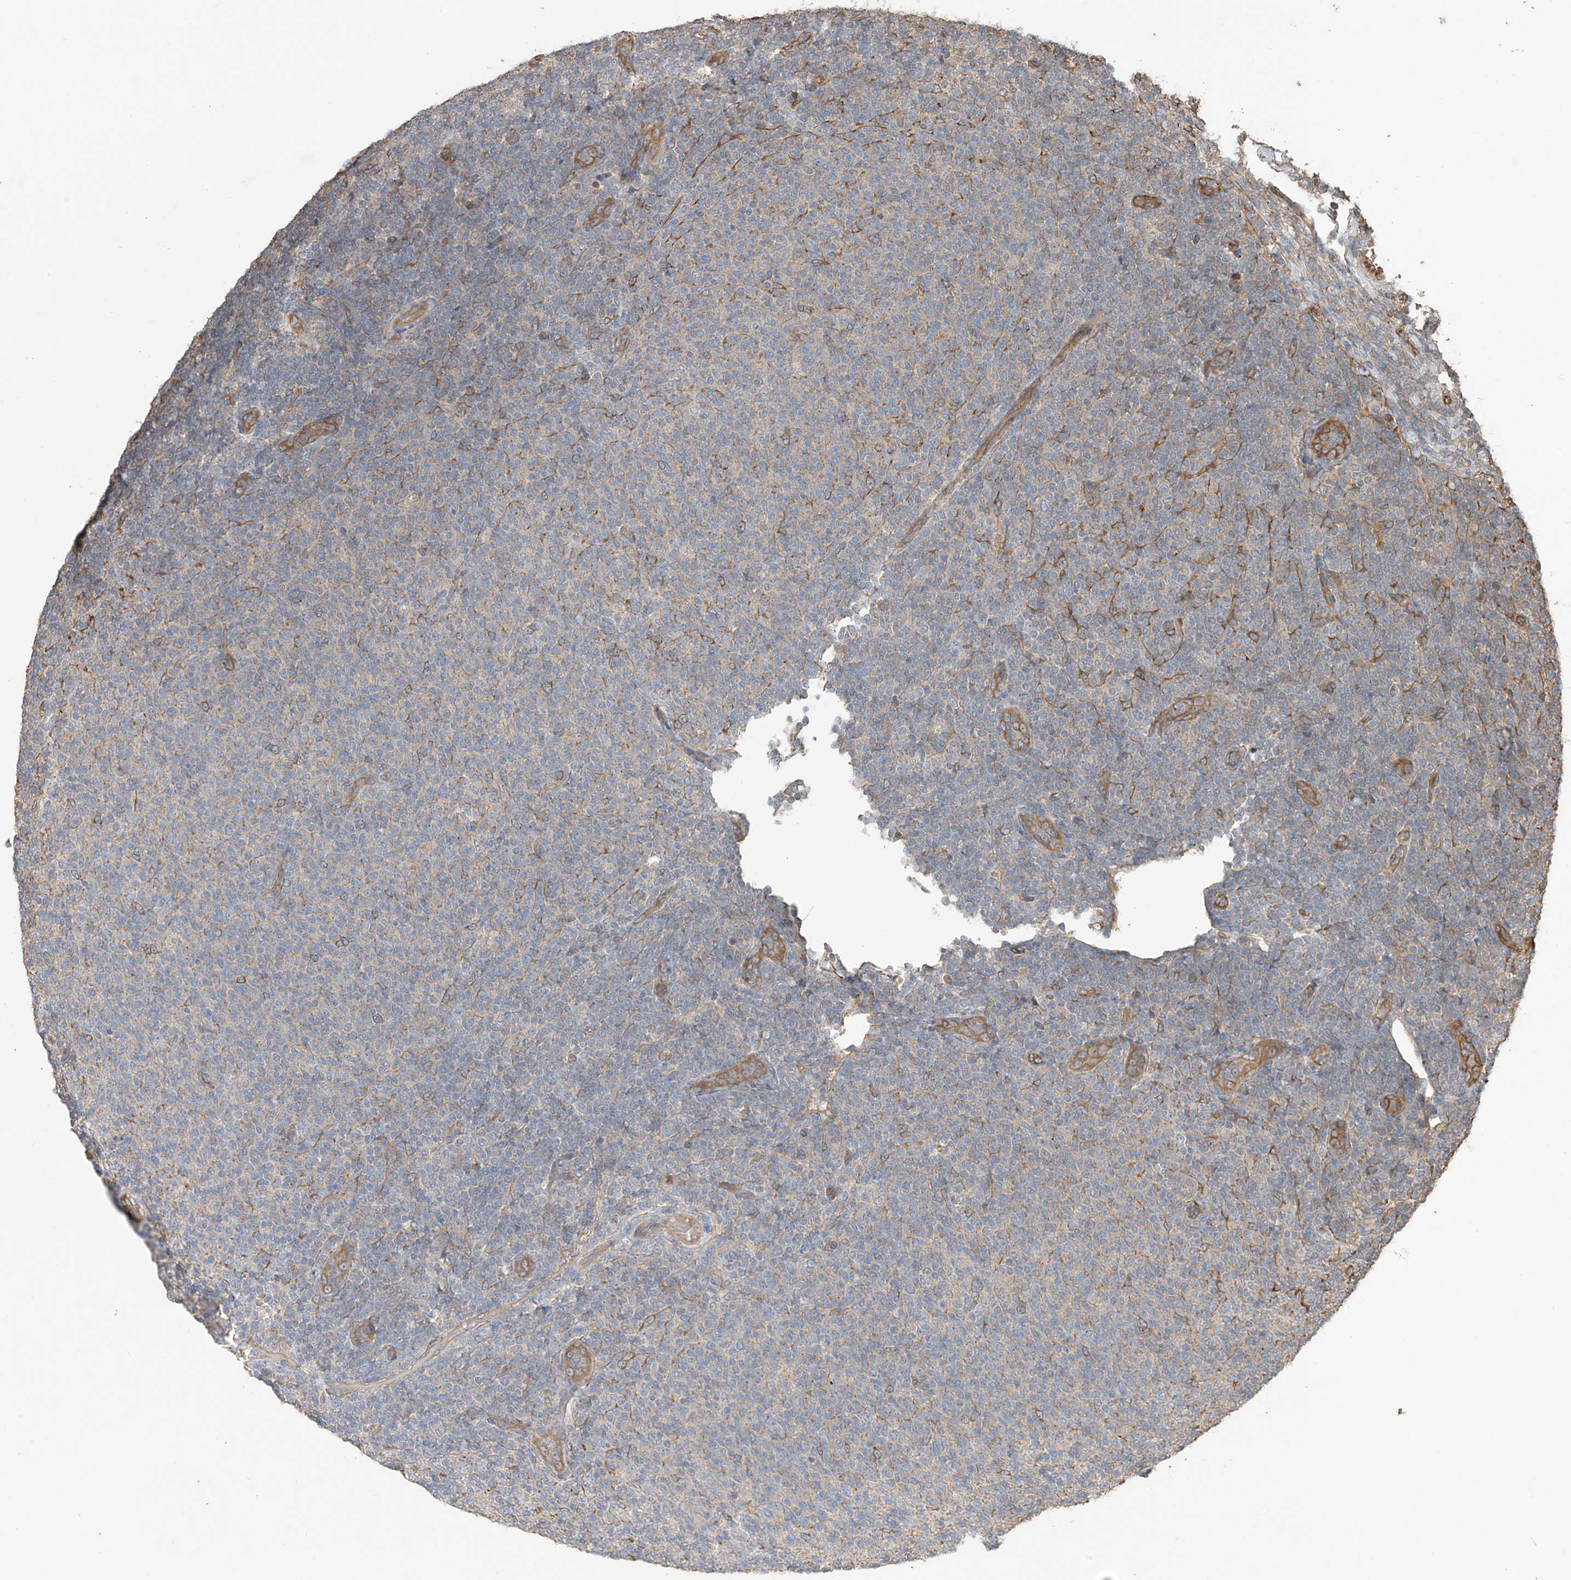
{"staining": {"intensity": "moderate", "quantity": "<25%", "location": "cytoplasmic/membranous"}, "tissue": "lymphoma", "cell_type": "Tumor cells", "image_type": "cancer", "snomed": [{"axis": "morphology", "description": "Malignant lymphoma, non-Hodgkin's type, Low grade"}, {"axis": "topography", "description": "Lymph node"}], "caption": "Immunohistochemistry (DAB (3,3'-diaminobenzidine)) staining of human lymphoma demonstrates moderate cytoplasmic/membranous protein staining in approximately <25% of tumor cells.", "gene": "AGBL5", "patient": {"sex": "male", "age": 66}}